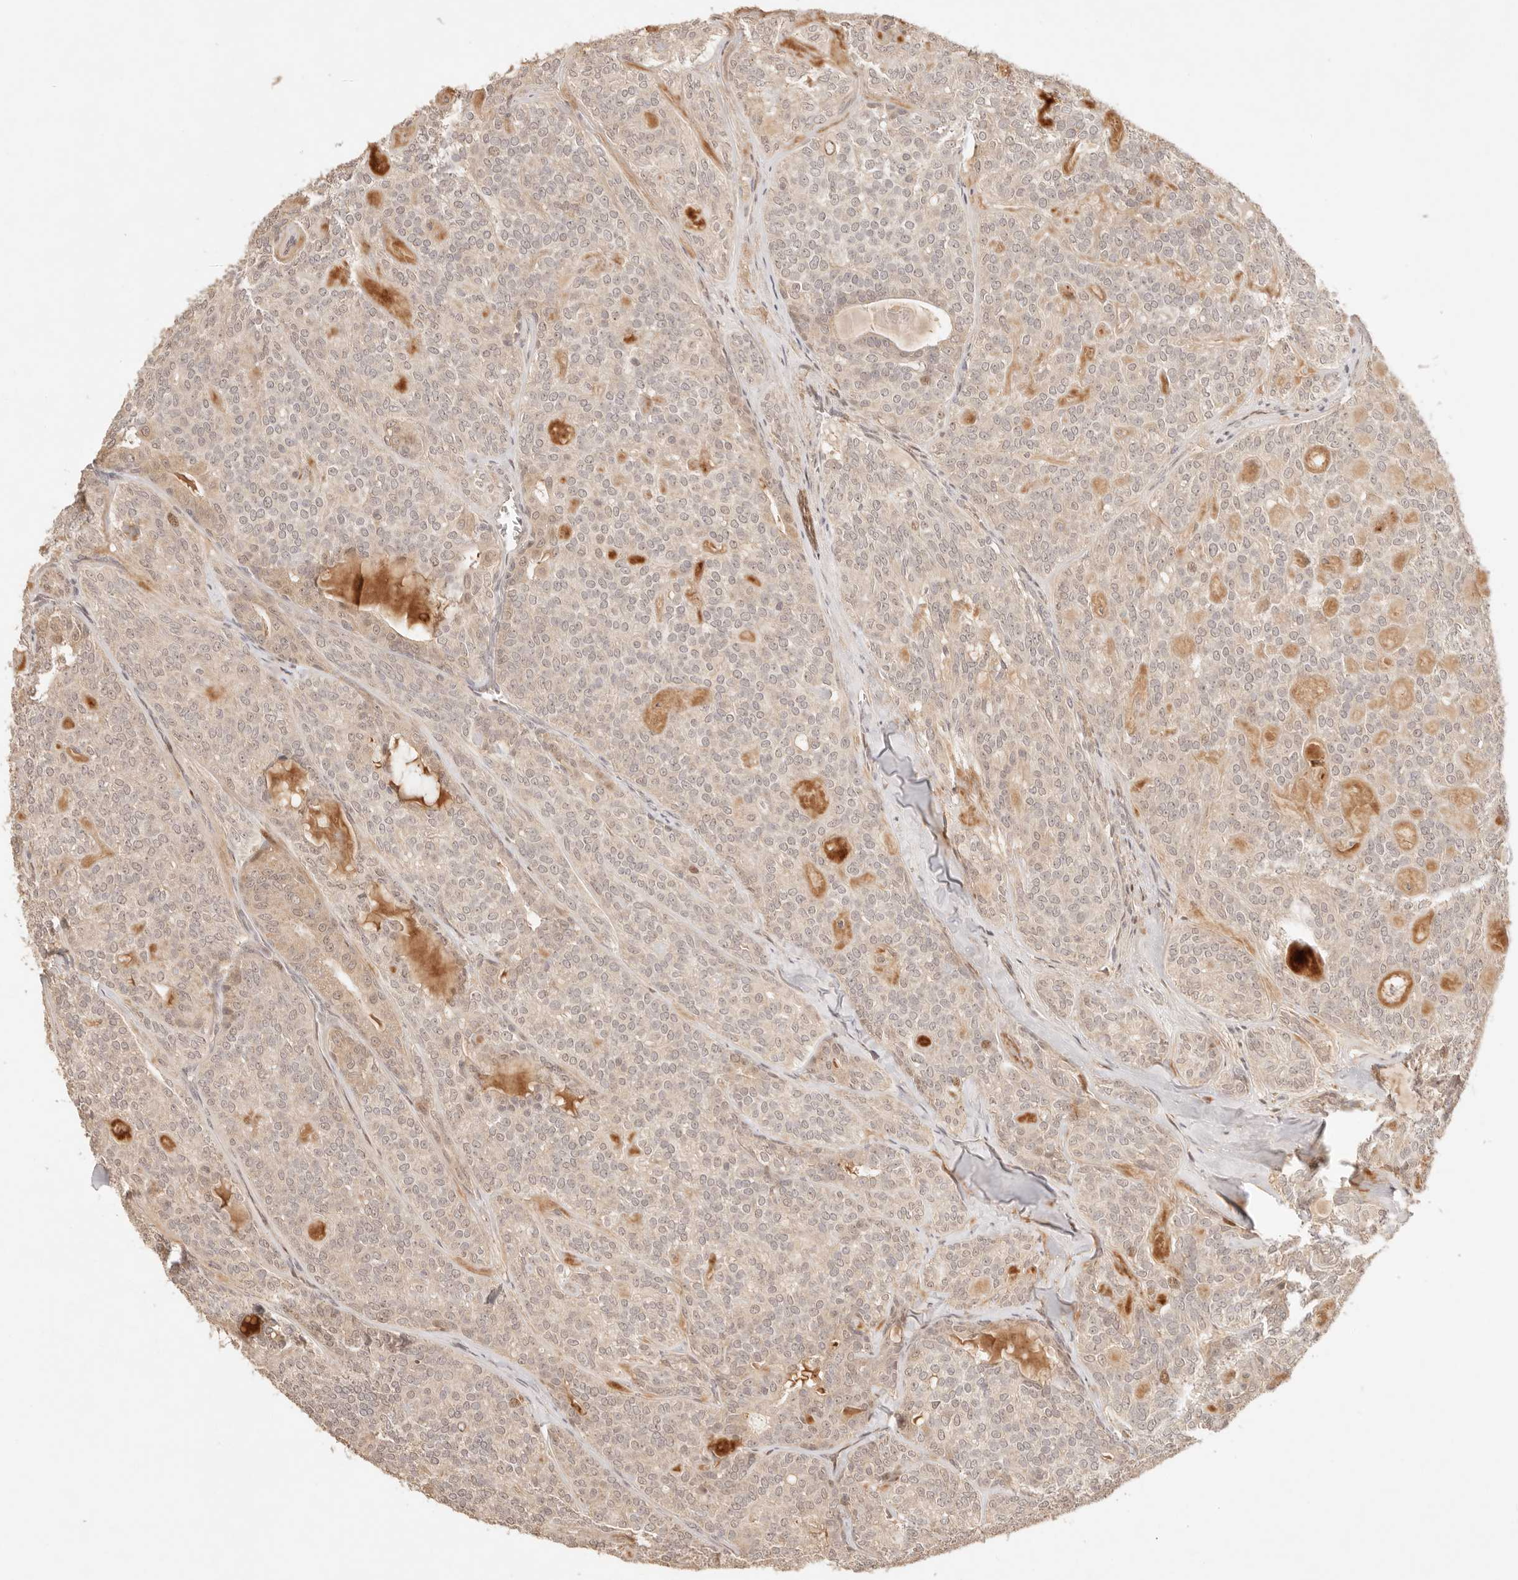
{"staining": {"intensity": "moderate", "quantity": "<25%", "location": "nuclear"}, "tissue": "head and neck cancer", "cell_type": "Tumor cells", "image_type": "cancer", "snomed": [{"axis": "morphology", "description": "Adenocarcinoma, NOS"}, {"axis": "topography", "description": "Head-Neck"}], "caption": "Human head and neck cancer (adenocarcinoma) stained with a brown dye shows moderate nuclear positive expression in about <25% of tumor cells.", "gene": "PHLDA3", "patient": {"sex": "male", "age": 66}}